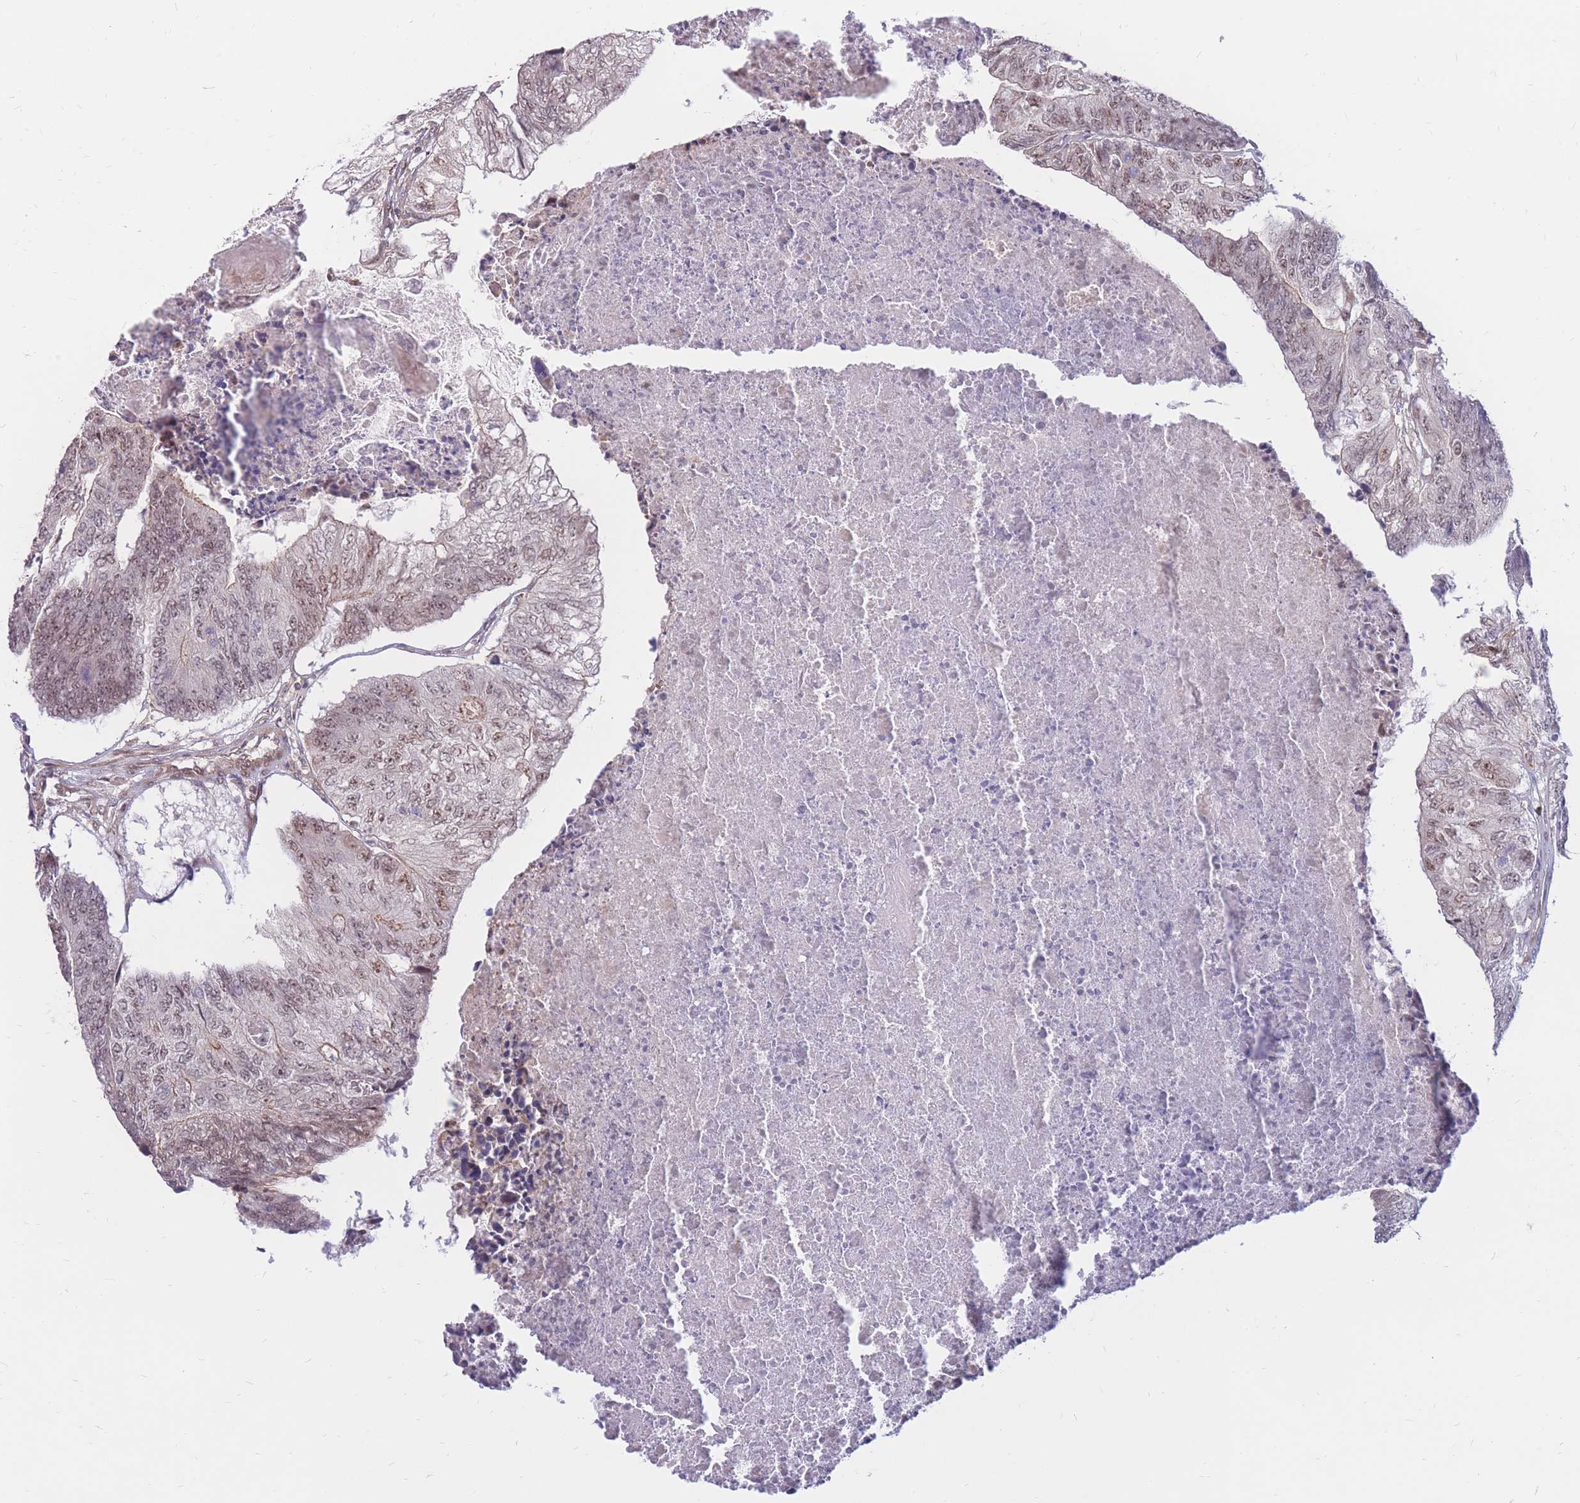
{"staining": {"intensity": "moderate", "quantity": ">75%", "location": "nuclear"}, "tissue": "colorectal cancer", "cell_type": "Tumor cells", "image_type": "cancer", "snomed": [{"axis": "morphology", "description": "Adenocarcinoma, NOS"}, {"axis": "topography", "description": "Colon"}], "caption": "A high-resolution photomicrograph shows IHC staining of colorectal cancer (adenocarcinoma), which displays moderate nuclear expression in approximately >75% of tumor cells.", "gene": "ERICH6B", "patient": {"sex": "female", "age": 67}}